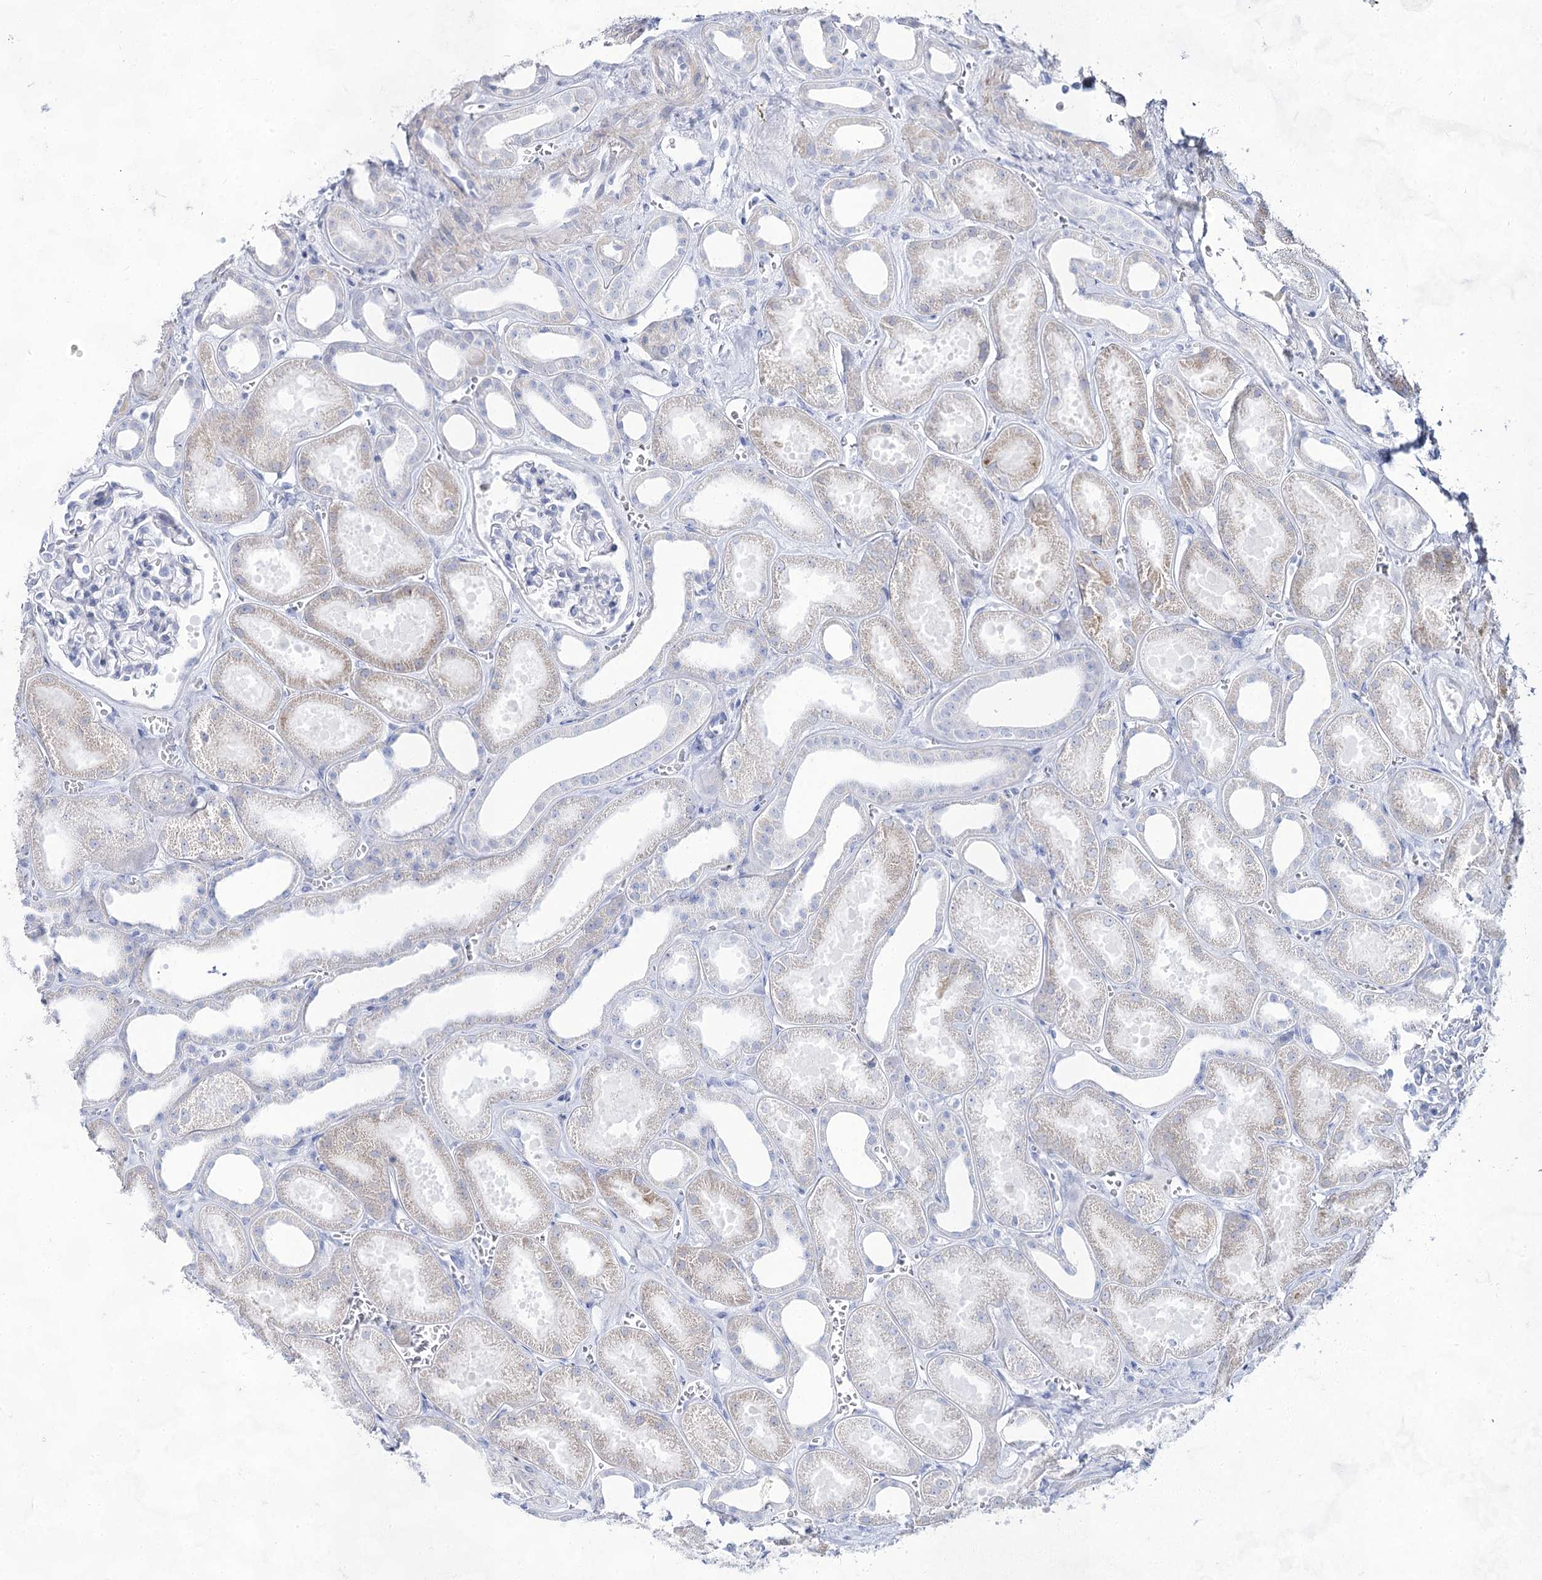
{"staining": {"intensity": "negative", "quantity": "none", "location": "none"}, "tissue": "kidney", "cell_type": "Cells in glomeruli", "image_type": "normal", "snomed": [{"axis": "morphology", "description": "Normal tissue, NOS"}, {"axis": "morphology", "description": "Adenocarcinoma, NOS"}, {"axis": "topography", "description": "Kidney"}], "caption": "Immunohistochemistry (IHC) of normal human kidney shows no positivity in cells in glomeruli.", "gene": "ACRV1", "patient": {"sex": "female", "age": 68}}